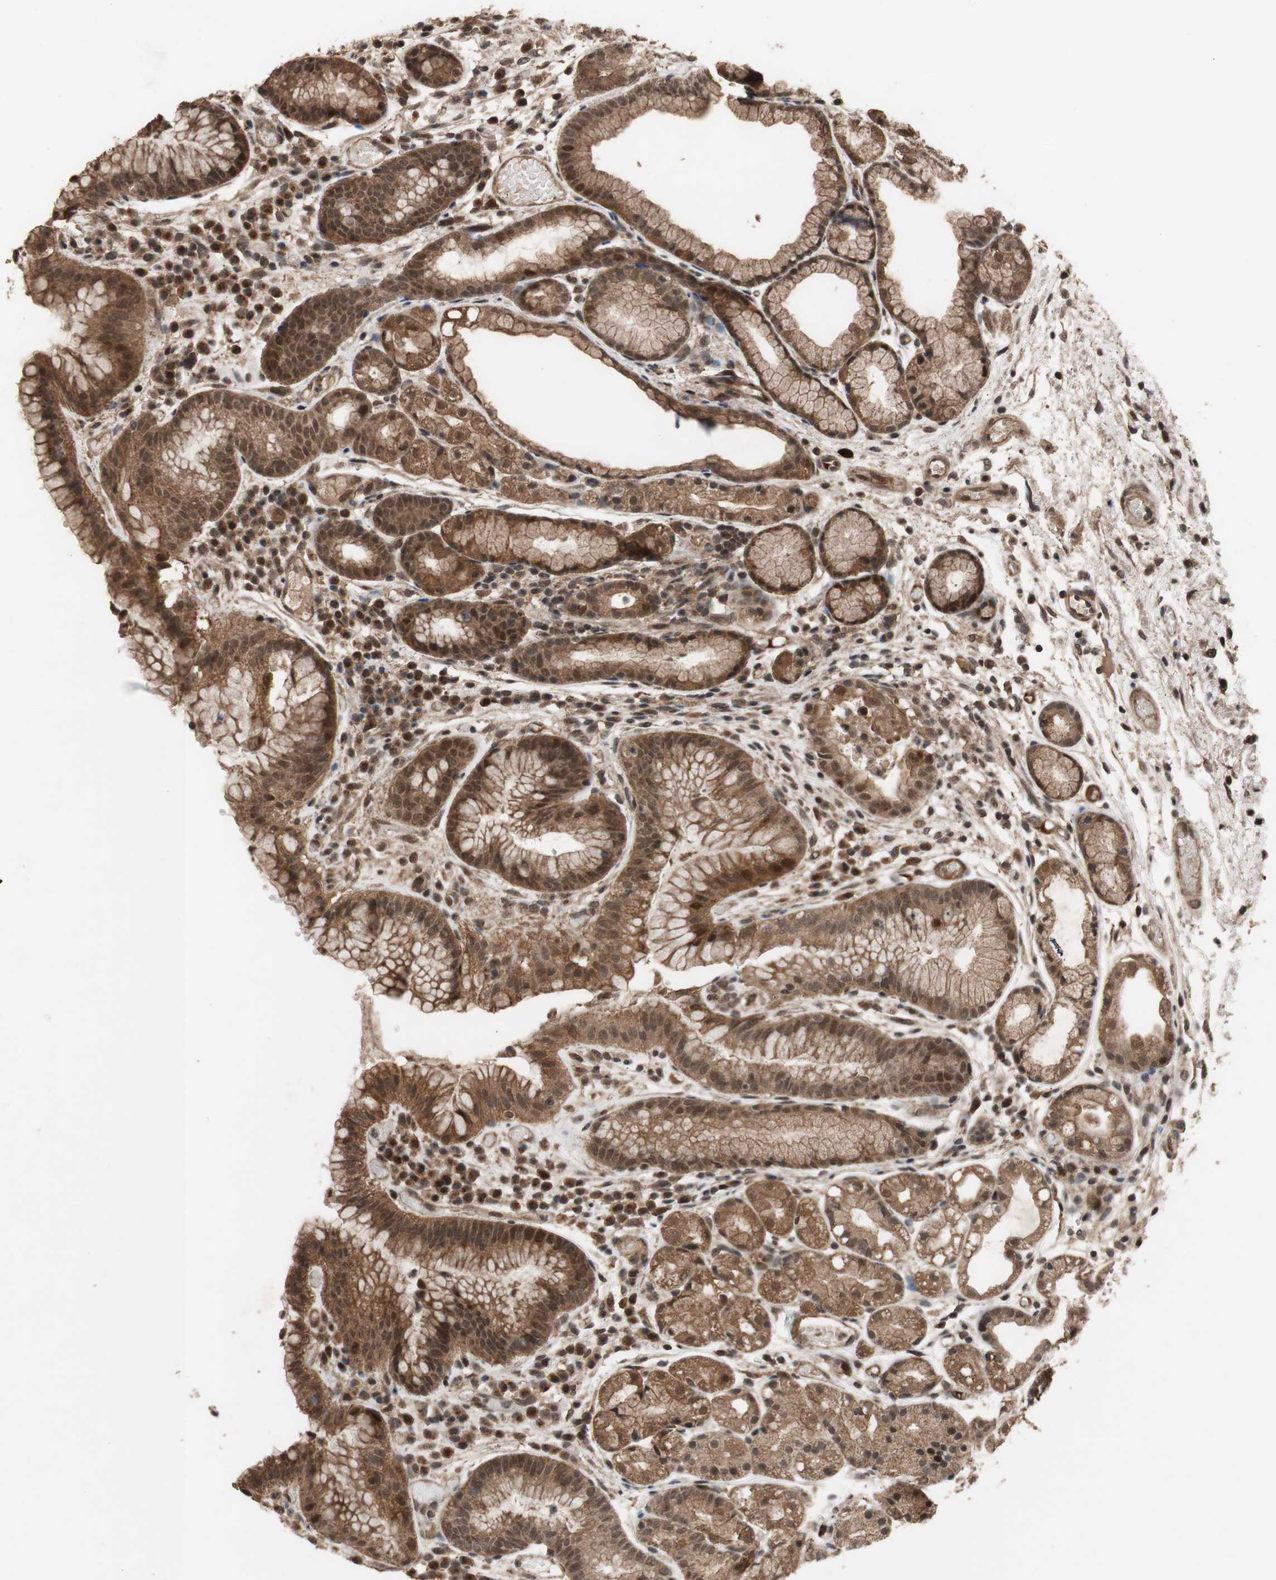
{"staining": {"intensity": "moderate", "quantity": ">75%", "location": "cytoplasmic/membranous,nuclear"}, "tissue": "stomach", "cell_type": "Glandular cells", "image_type": "normal", "snomed": [{"axis": "morphology", "description": "Normal tissue, NOS"}, {"axis": "topography", "description": "Stomach, upper"}], "caption": "Stomach stained with a brown dye demonstrates moderate cytoplasmic/membranous,nuclear positive positivity in approximately >75% of glandular cells.", "gene": "KANSL1", "patient": {"sex": "male", "age": 72}}